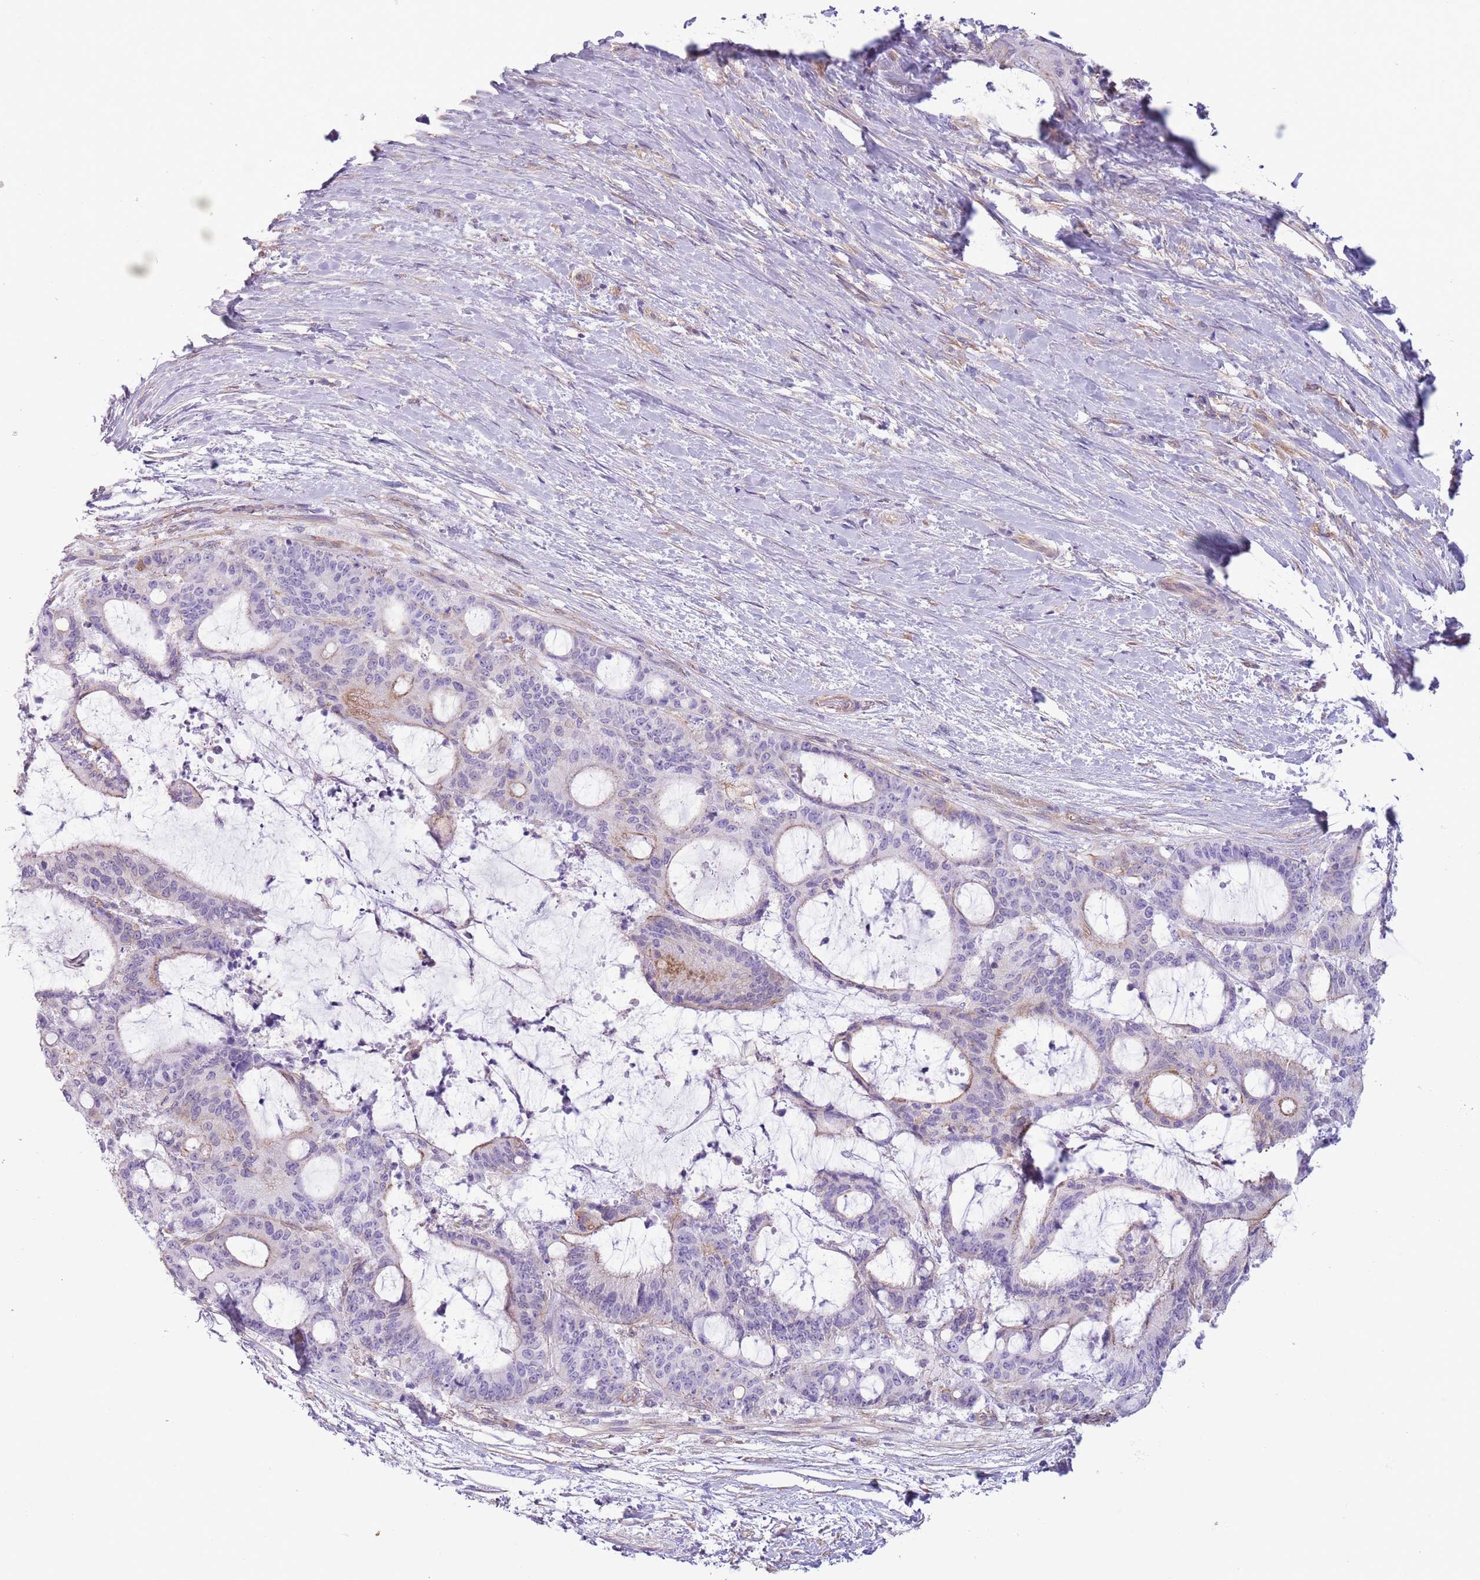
{"staining": {"intensity": "negative", "quantity": "none", "location": "none"}, "tissue": "liver cancer", "cell_type": "Tumor cells", "image_type": "cancer", "snomed": [{"axis": "morphology", "description": "Normal tissue, NOS"}, {"axis": "morphology", "description": "Cholangiocarcinoma"}, {"axis": "topography", "description": "Liver"}, {"axis": "topography", "description": "Peripheral nerve tissue"}], "caption": "An image of human liver cancer is negative for staining in tumor cells.", "gene": "RBP3", "patient": {"sex": "female", "age": 73}}